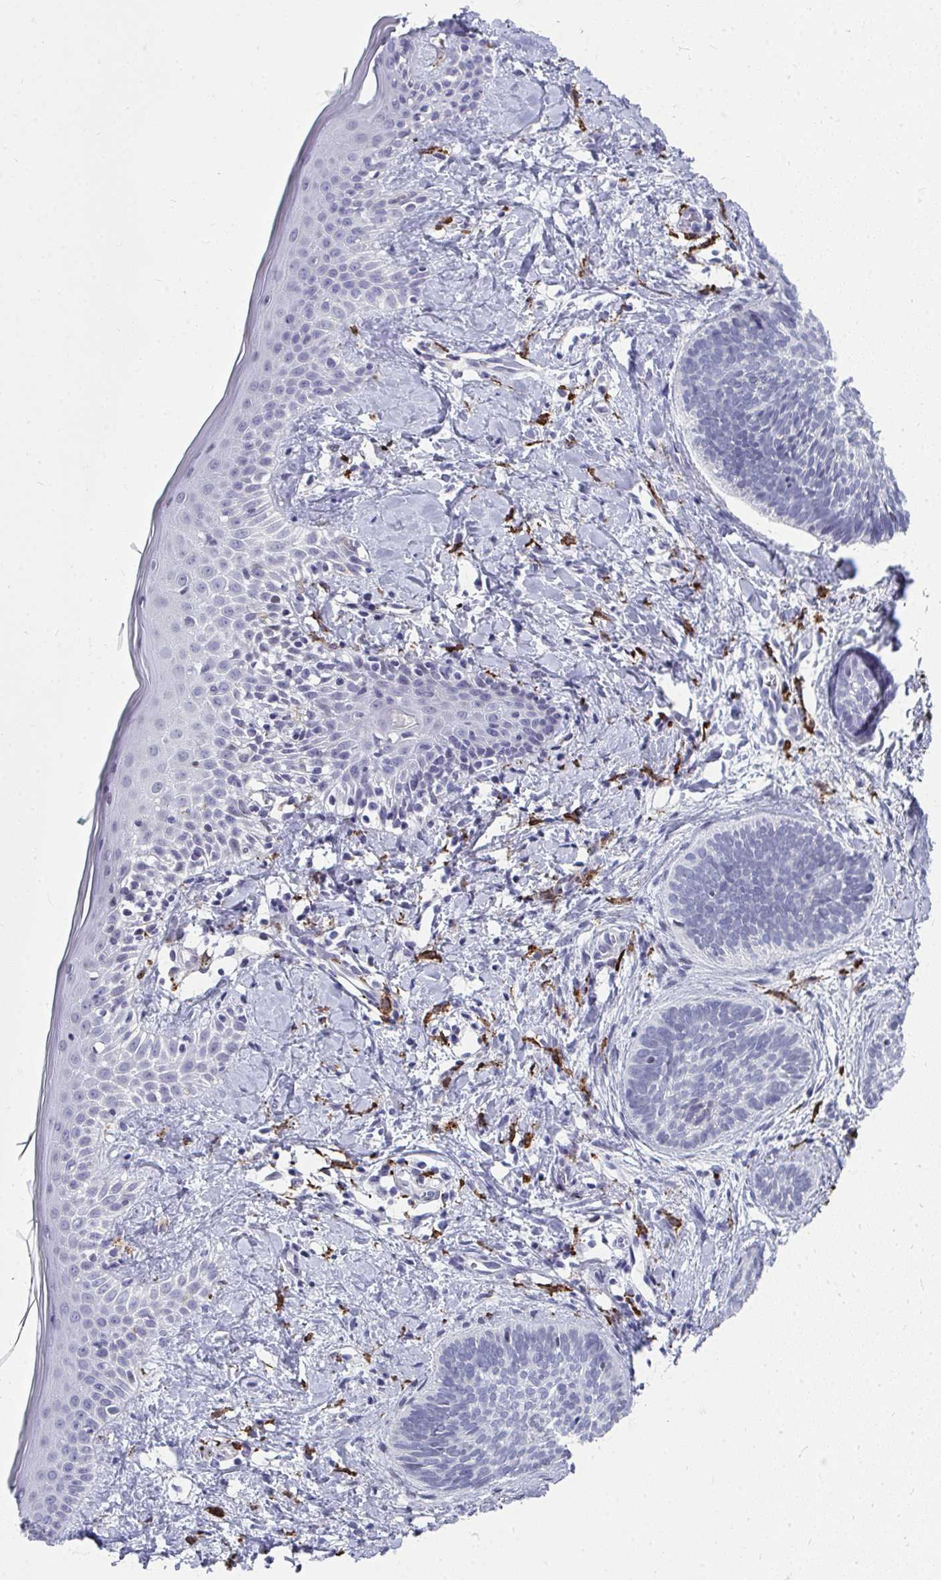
{"staining": {"intensity": "negative", "quantity": "none", "location": "none"}, "tissue": "skin cancer", "cell_type": "Tumor cells", "image_type": "cancer", "snomed": [{"axis": "morphology", "description": "Basal cell carcinoma"}, {"axis": "topography", "description": "Skin"}], "caption": "An immunohistochemistry micrograph of basal cell carcinoma (skin) is shown. There is no staining in tumor cells of basal cell carcinoma (skin). (DAB immunohistochemistry with hematoxylin counter stain).", "gene": "CD163", "patient": {"sex": "female", "age": 81}}